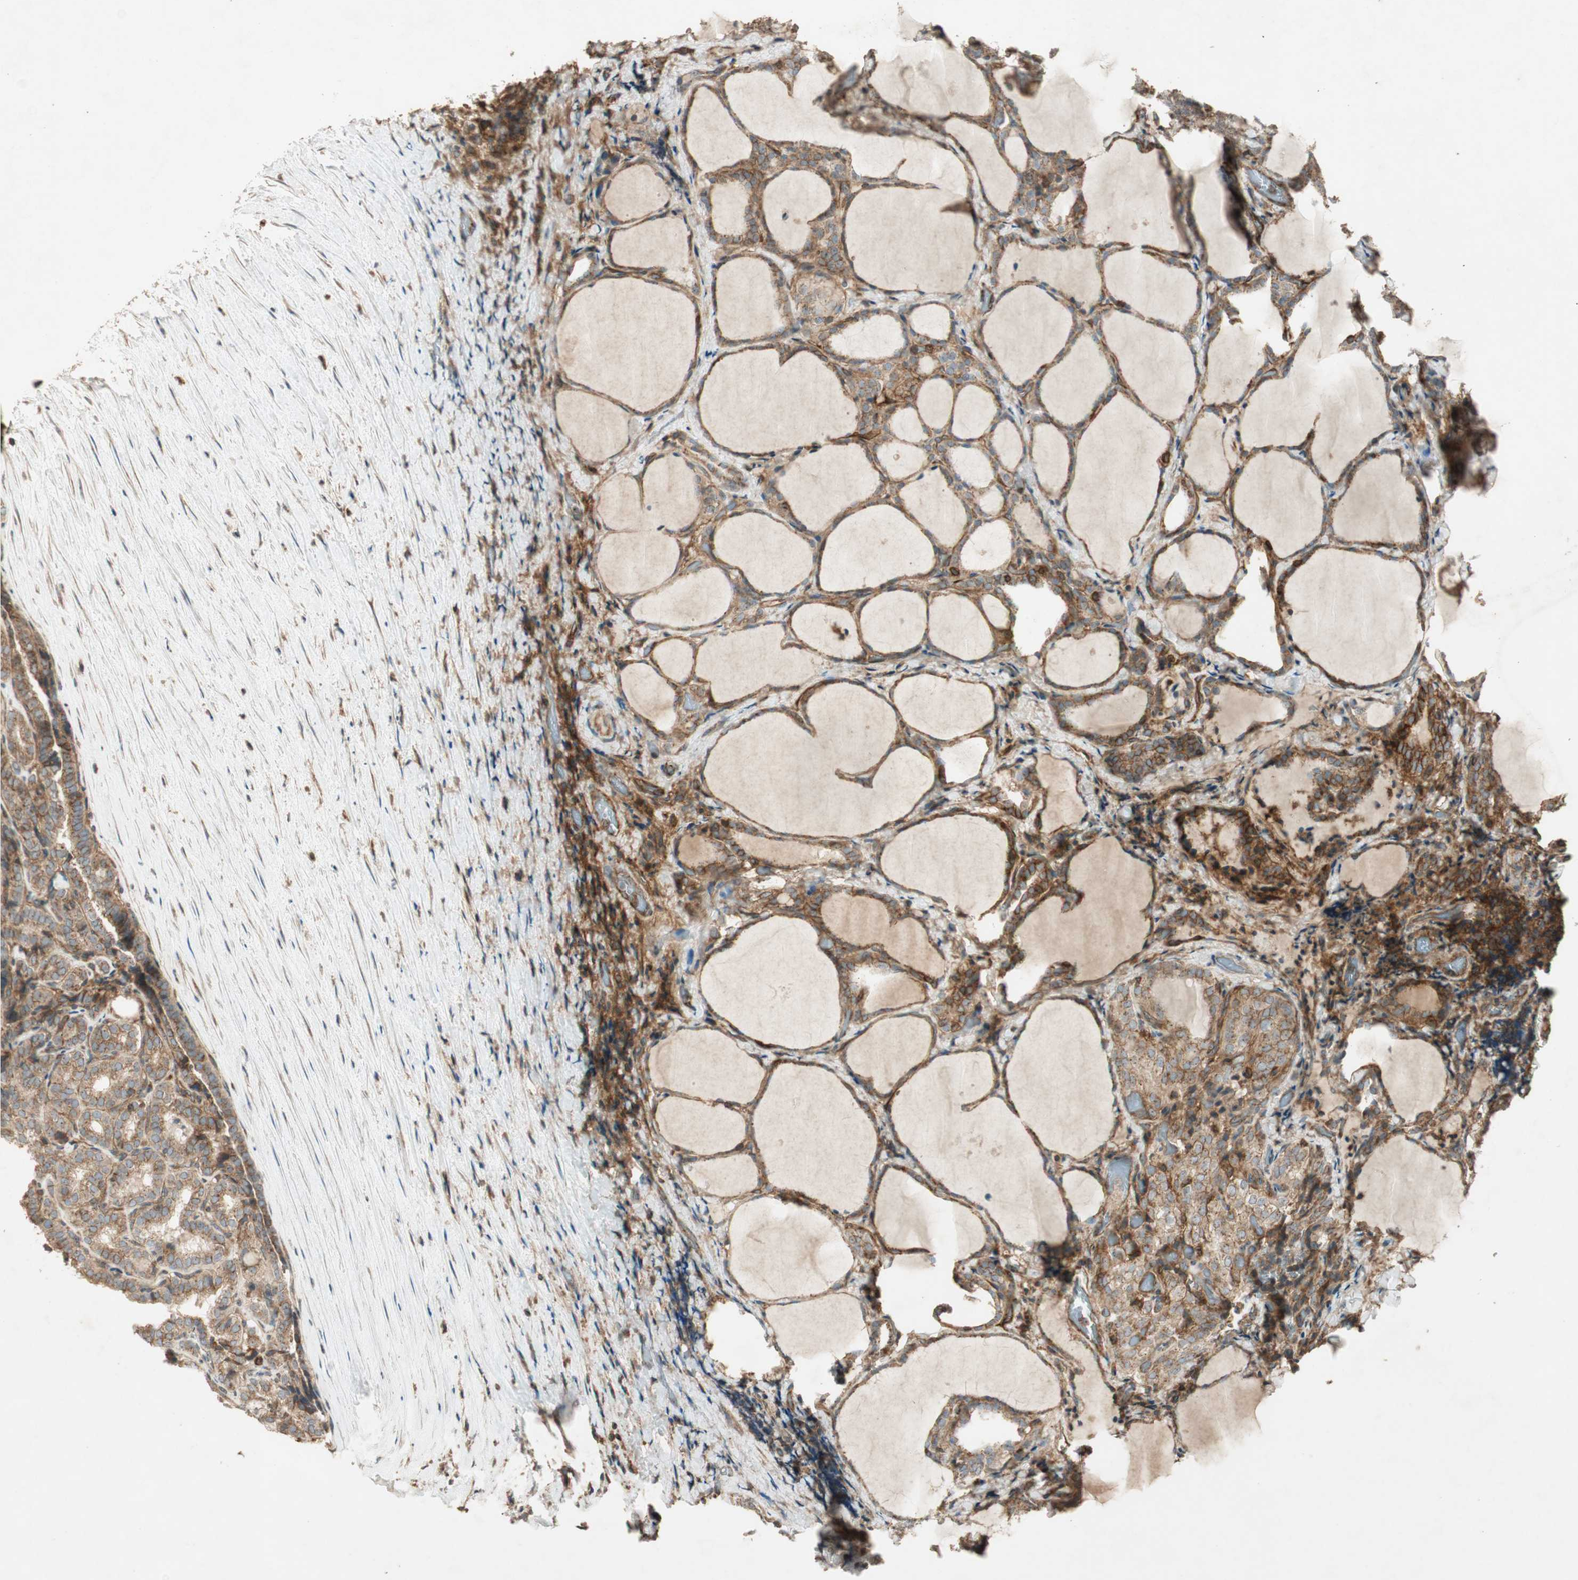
{"staining": {"intensity": "moderate", "quantity": ">75%", "location": "cytoplasmic/membranous"}, "tissue": "thyroid cancer", "cell_type": "Tumor cells", "image_type": "cancer", "snomed": [{"axis": "morphology", "description": "Normal tissue, NOS"}, {"axis": "morphology", "description": "Papillary adenocarcinoma, NOS"}, {"axis": "topography", "description": "Thyroid gland"}], "caption": "Thyroid cancer (papillary adenocarcinoma) was stained to show a protein in brown. There is medium levels of moderate cytoplasmic/membranous positivity in approximately >75% of tumor cells.", "gene": "BTN3A3", "patient": {"sex": "female", "age": 30}}